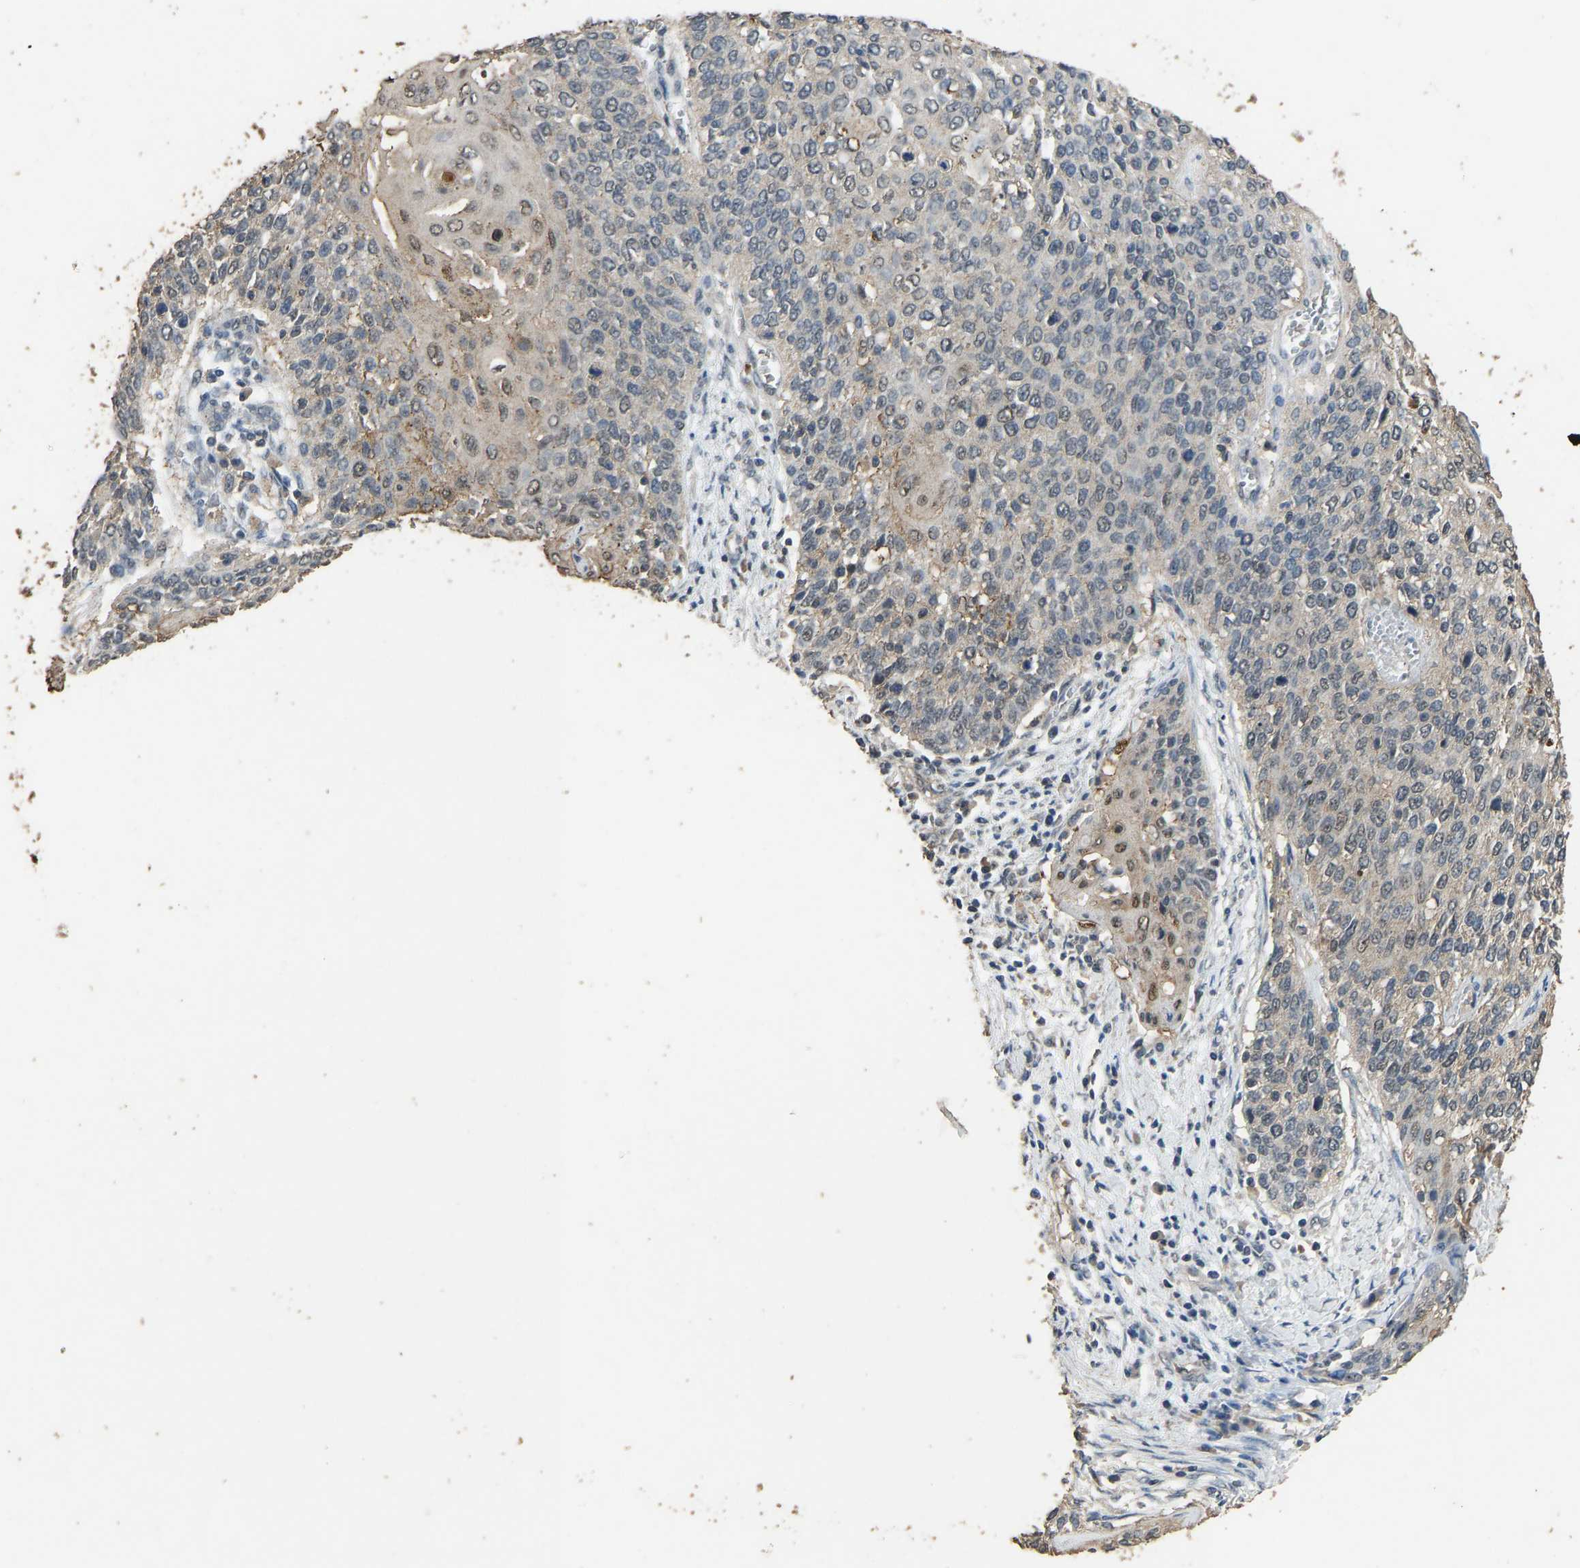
{"staining": {"intensity": "weak", "quantity": "25%-75%", "location": "cytoplasmic/membranous"}, "tissue": "cervical cancer", "cell_type": "Tumor cells", "image_type": "cancer", "snomed": [{"axis": "morphology", "description": "Squamous cell carcinoma, NOS"}, {"axis": "topography", "description": "Cervix"}], "caption": "Immunohistochemistry of human cervical cancer (squamous cell carcinoma) exhibits low levels of weak cytoplasmic/membranous staining in about 25%-75% of tumor cells.", "gene": "CIDEC", "patient": {"sex": "female", "age": 39}}